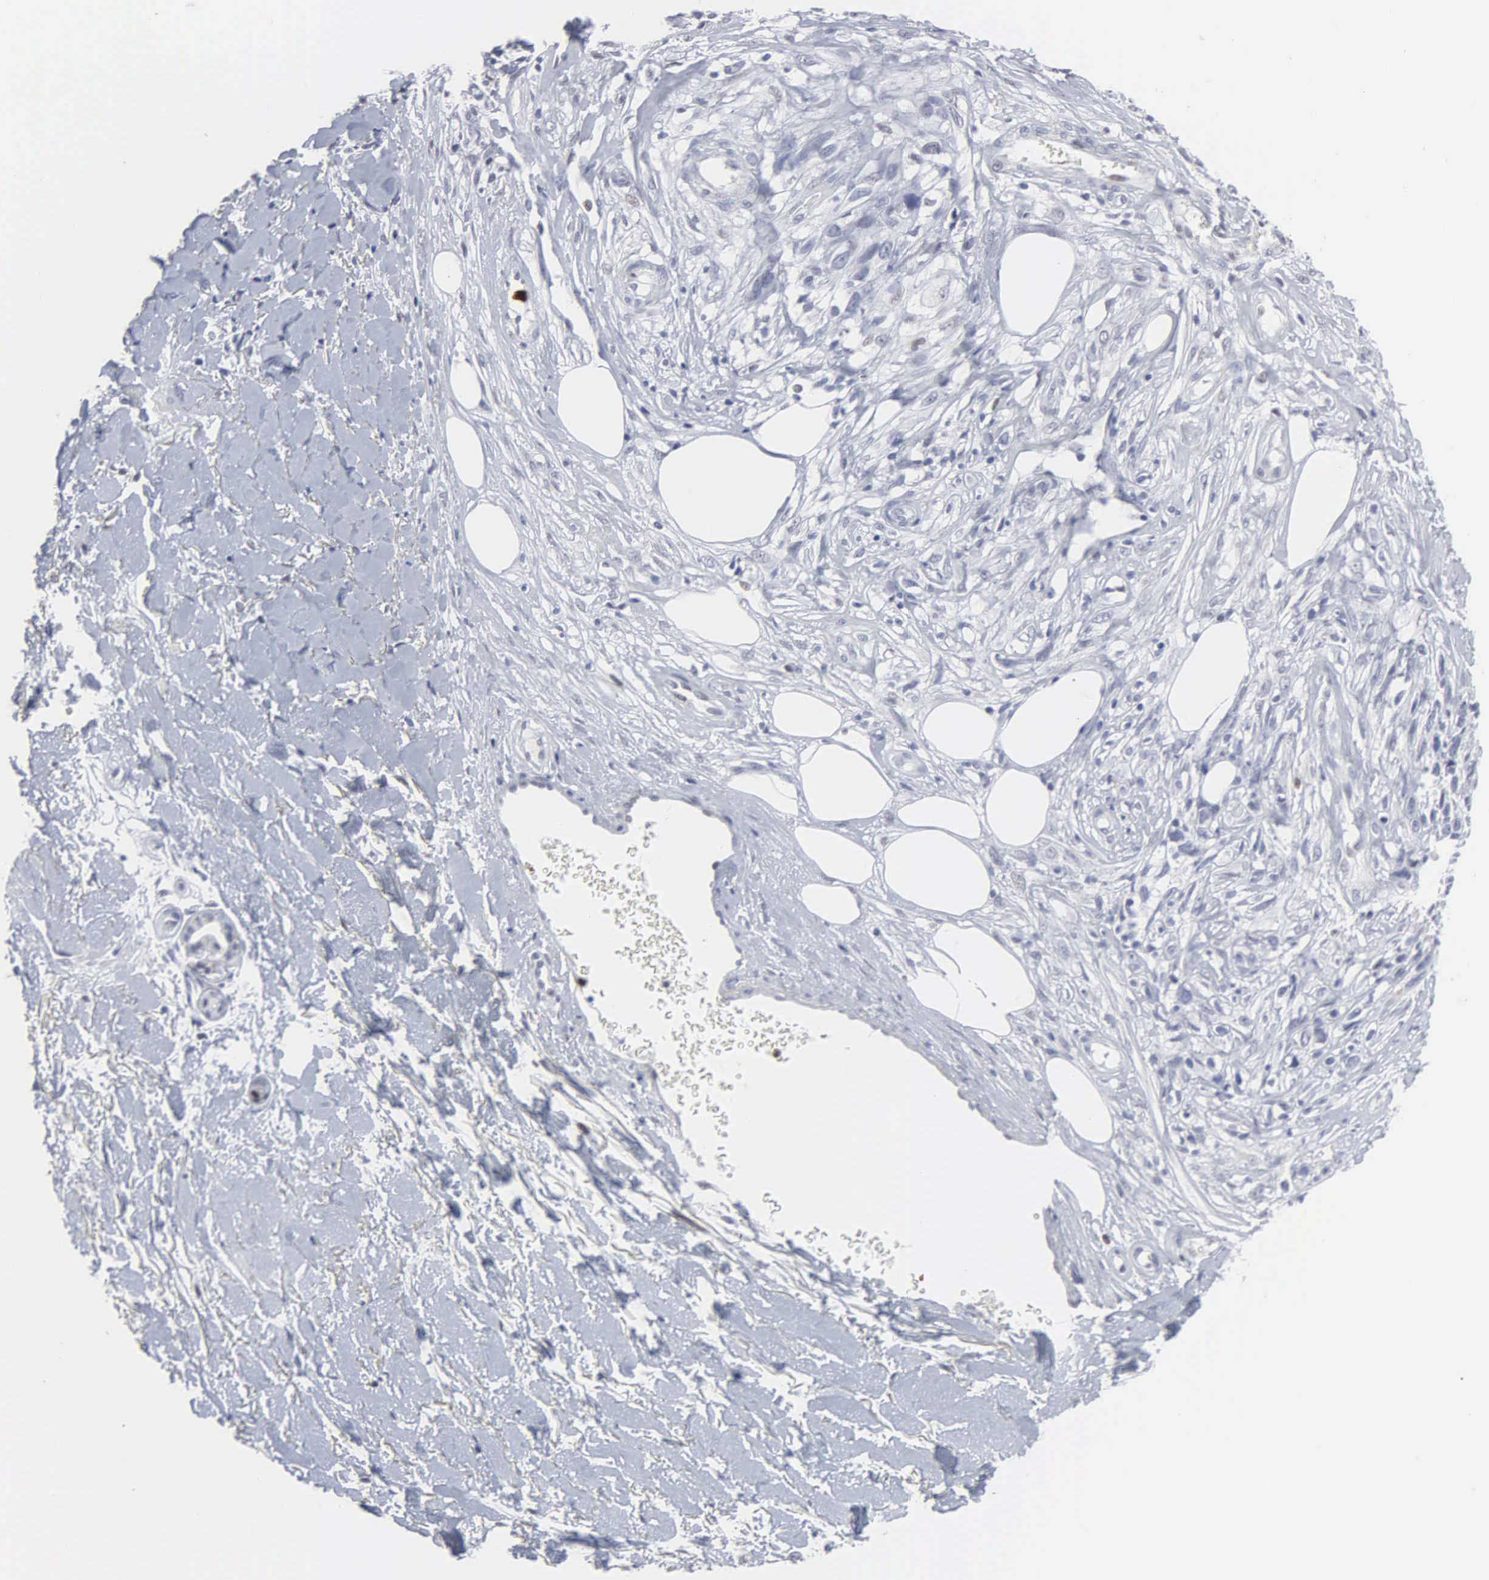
{"staining": {"intensity": "negative", "quantity": "none", "location": "none"}, "tissue": "melanoma", "cell_type": "Tumor cells", "image_type": "cancer", "snomed": [{"axis": "morphology", "description": "Malignant melanoma, NOS"}, {"axis": "topography", "description": "Skin"}], "caption": "Image shows no significant protein expression in tumor cells of melanoma.", "gene": "SPIN3", "patient": {"sex": "female", "age": 85}}